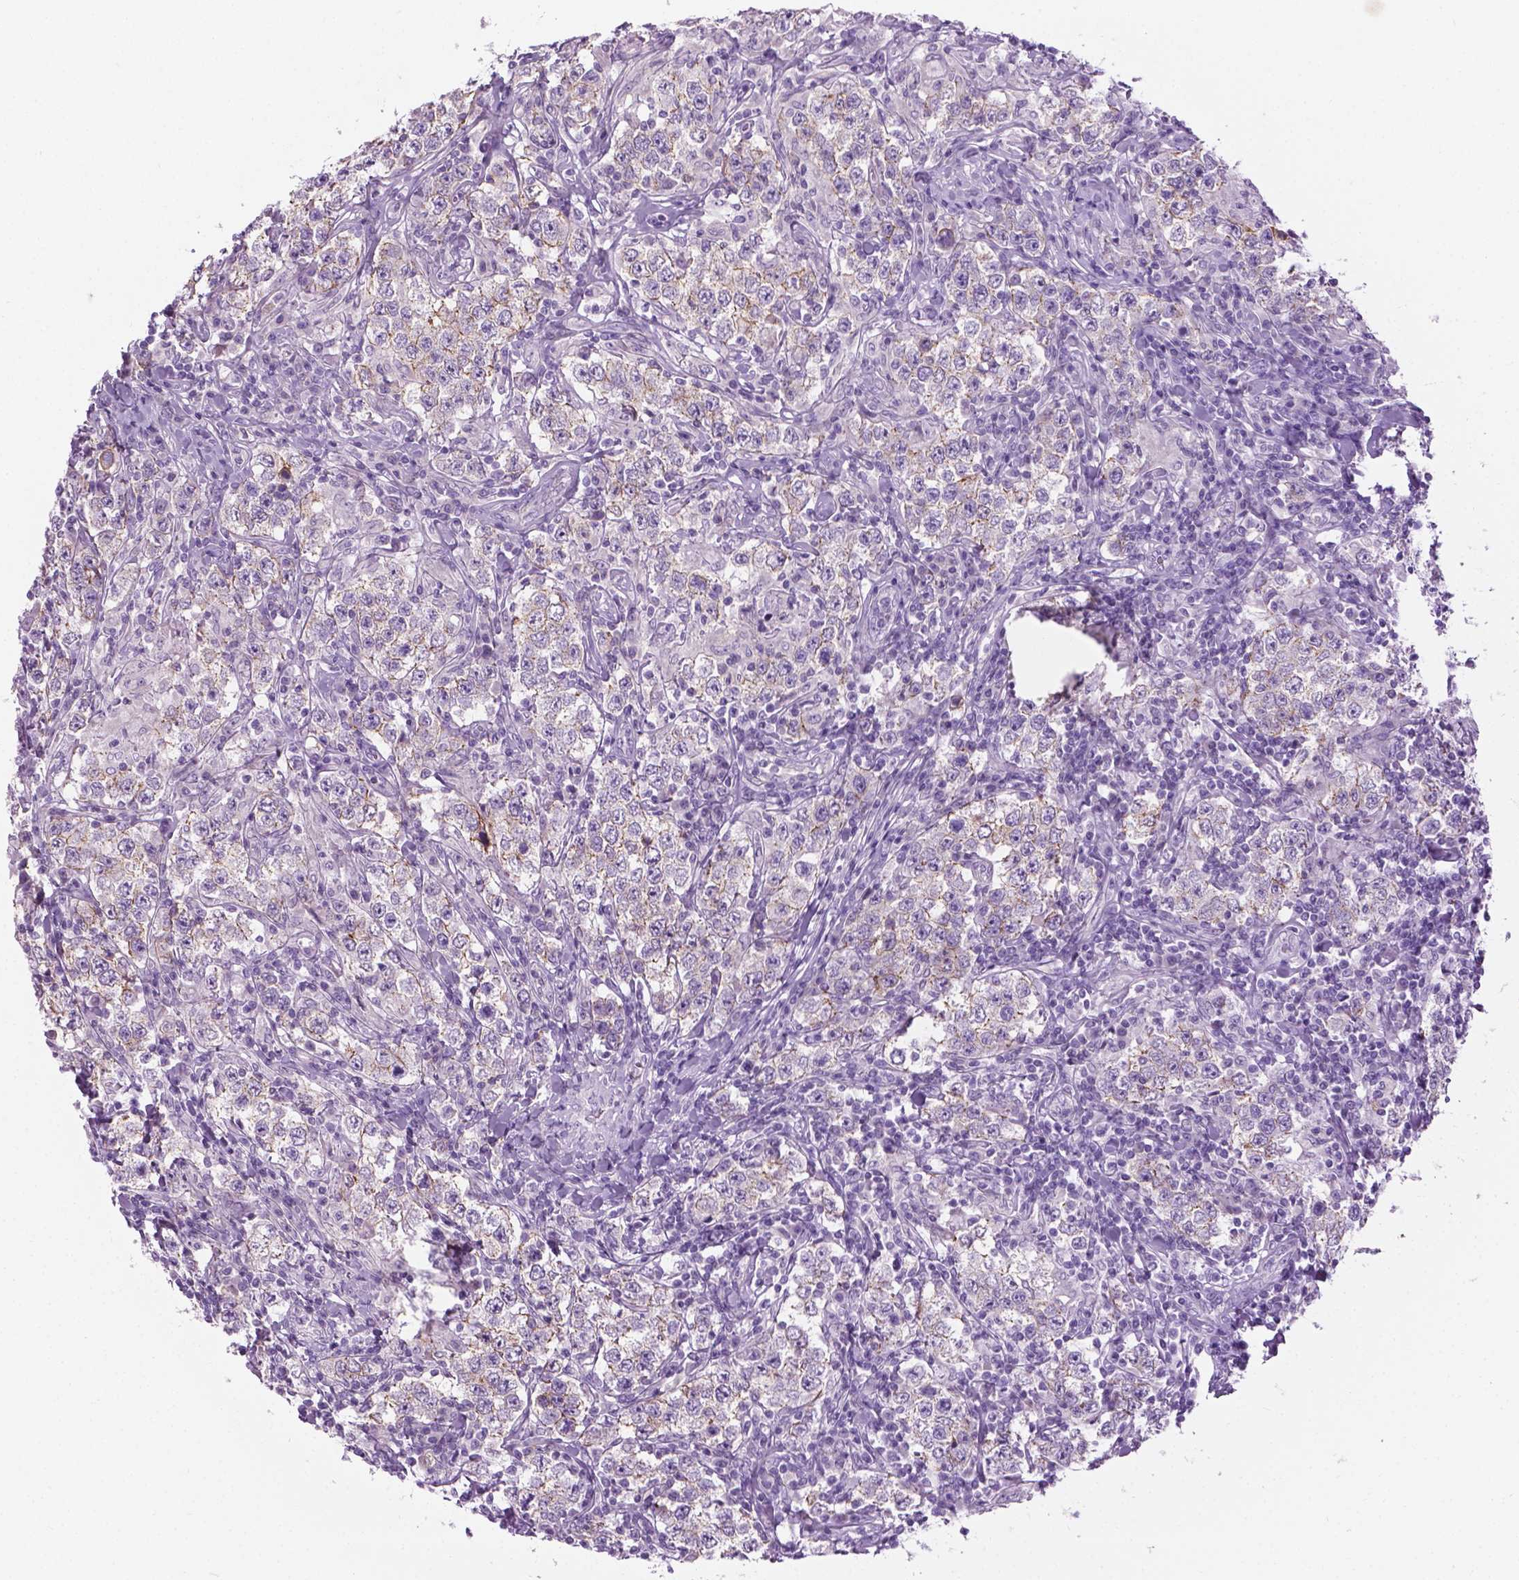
{"staining": {"intensity": "weak", "quantity": "<25%", "location": "cytoplasmic/membranous"}, "tissue": "testis cancer", "cell_type": "Tumor cells", "image_type": "cancer", "snomed": [{"axis": "morphology", "description": "Seminoma, NOS"}, {"axis": "morphology", "description": "Carcinoma, Embryonal, NOS"}, {"axis": "topography", "description": "Testis"}], "caption": "This micrograph is of testis embryonal carcinoma stained with immunohistochemistry to label a protein in brown with the nuclei are counter-stained blue. There is no expression in tumor cells.", "gene": "SPECC1L", "patient": {"sex": "male", "age": 41}}